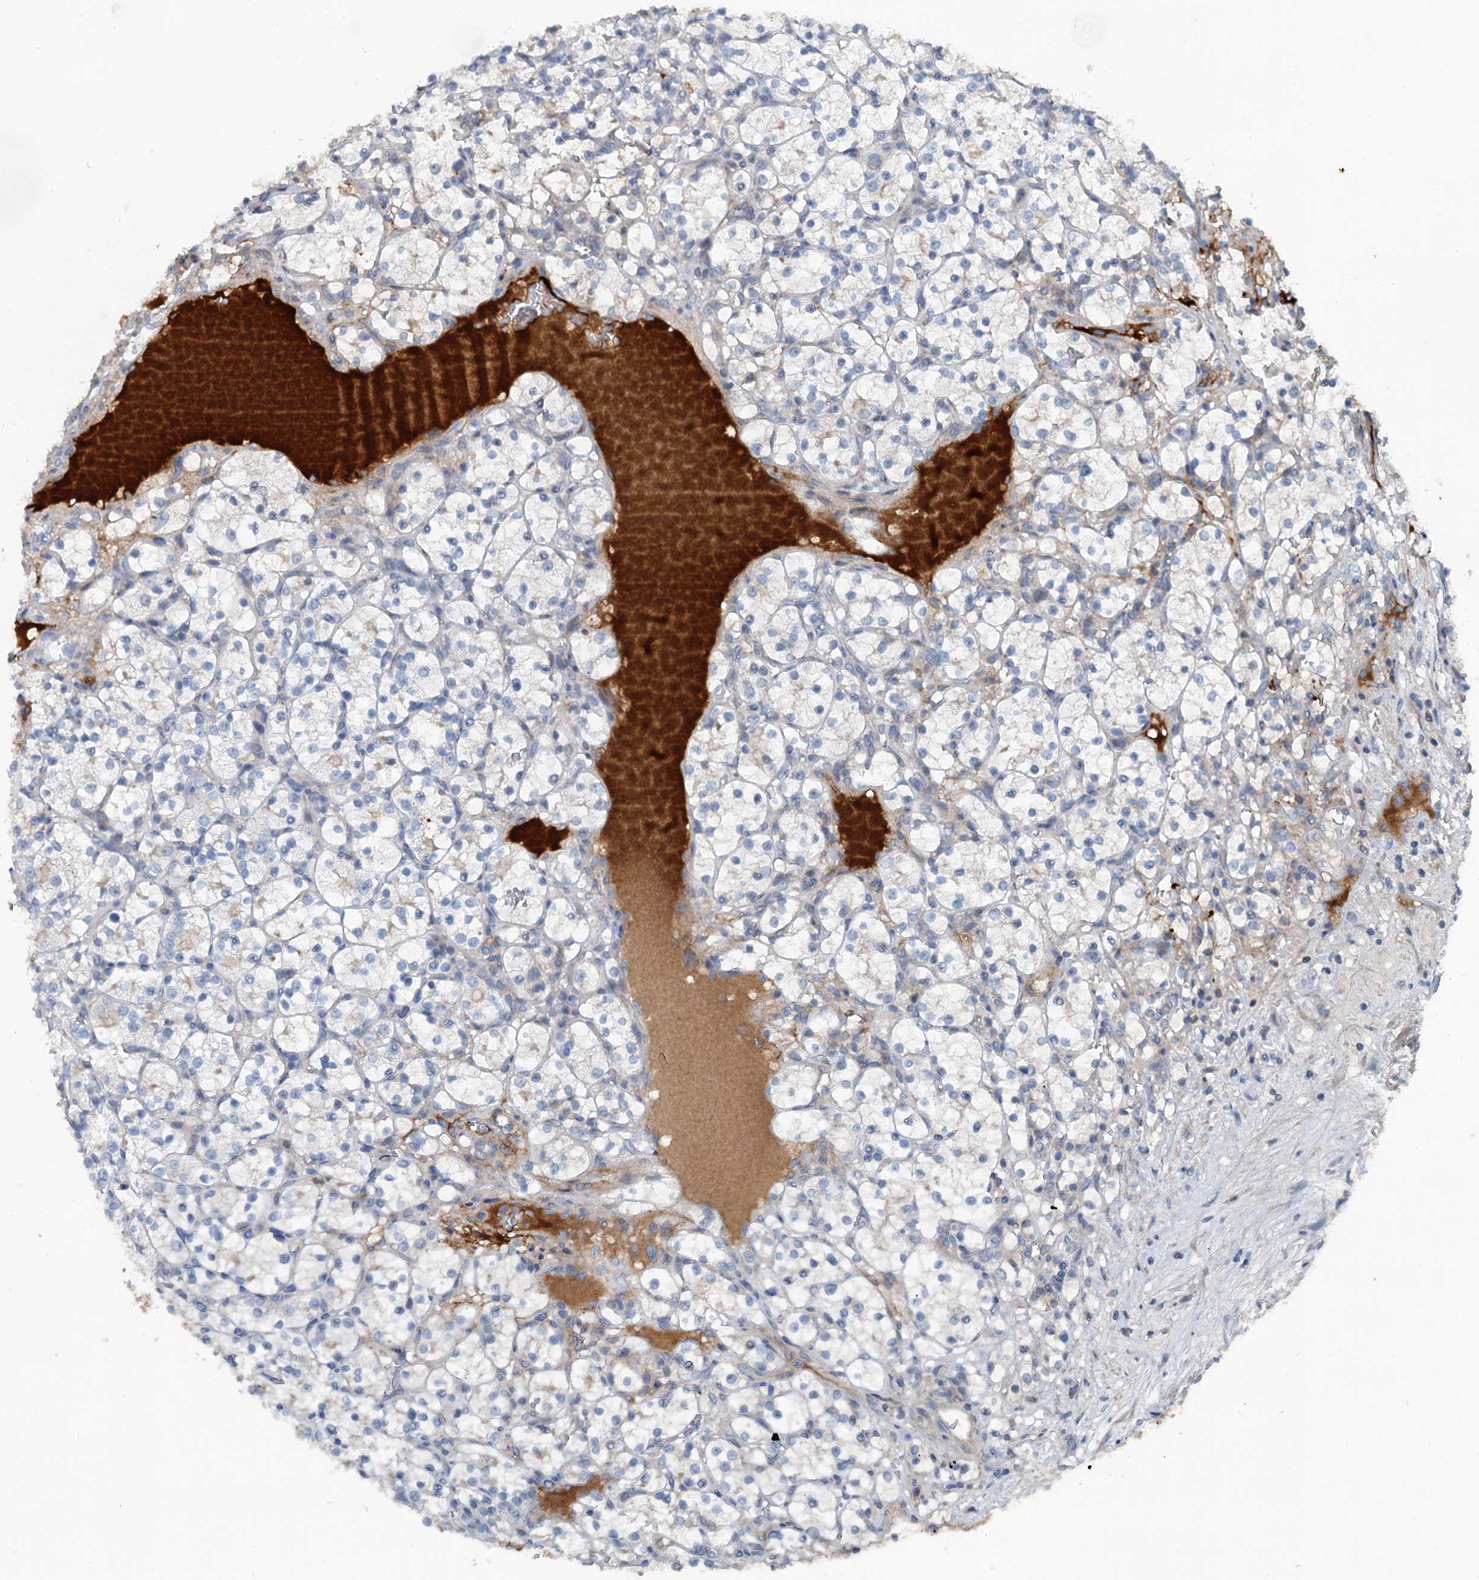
{"staining": {"intensity": "negative", "quantity": "none", "location": "none"}, "tissue": "renal cancer", "cell_type": "Tumor cells", "image_type": "cancer", "snomed": [{"axis": "morphology", "description": "Adenocarcinoma, NOS"}, {"axis": "topography", "description": "Kidney"}], "caption": "The micrograph reveals no significant expression in tumor cells of renal cancer (adenocarcinoma).", "gene": "TEDC1", "patient": {"sex": "female", "age": 69}}